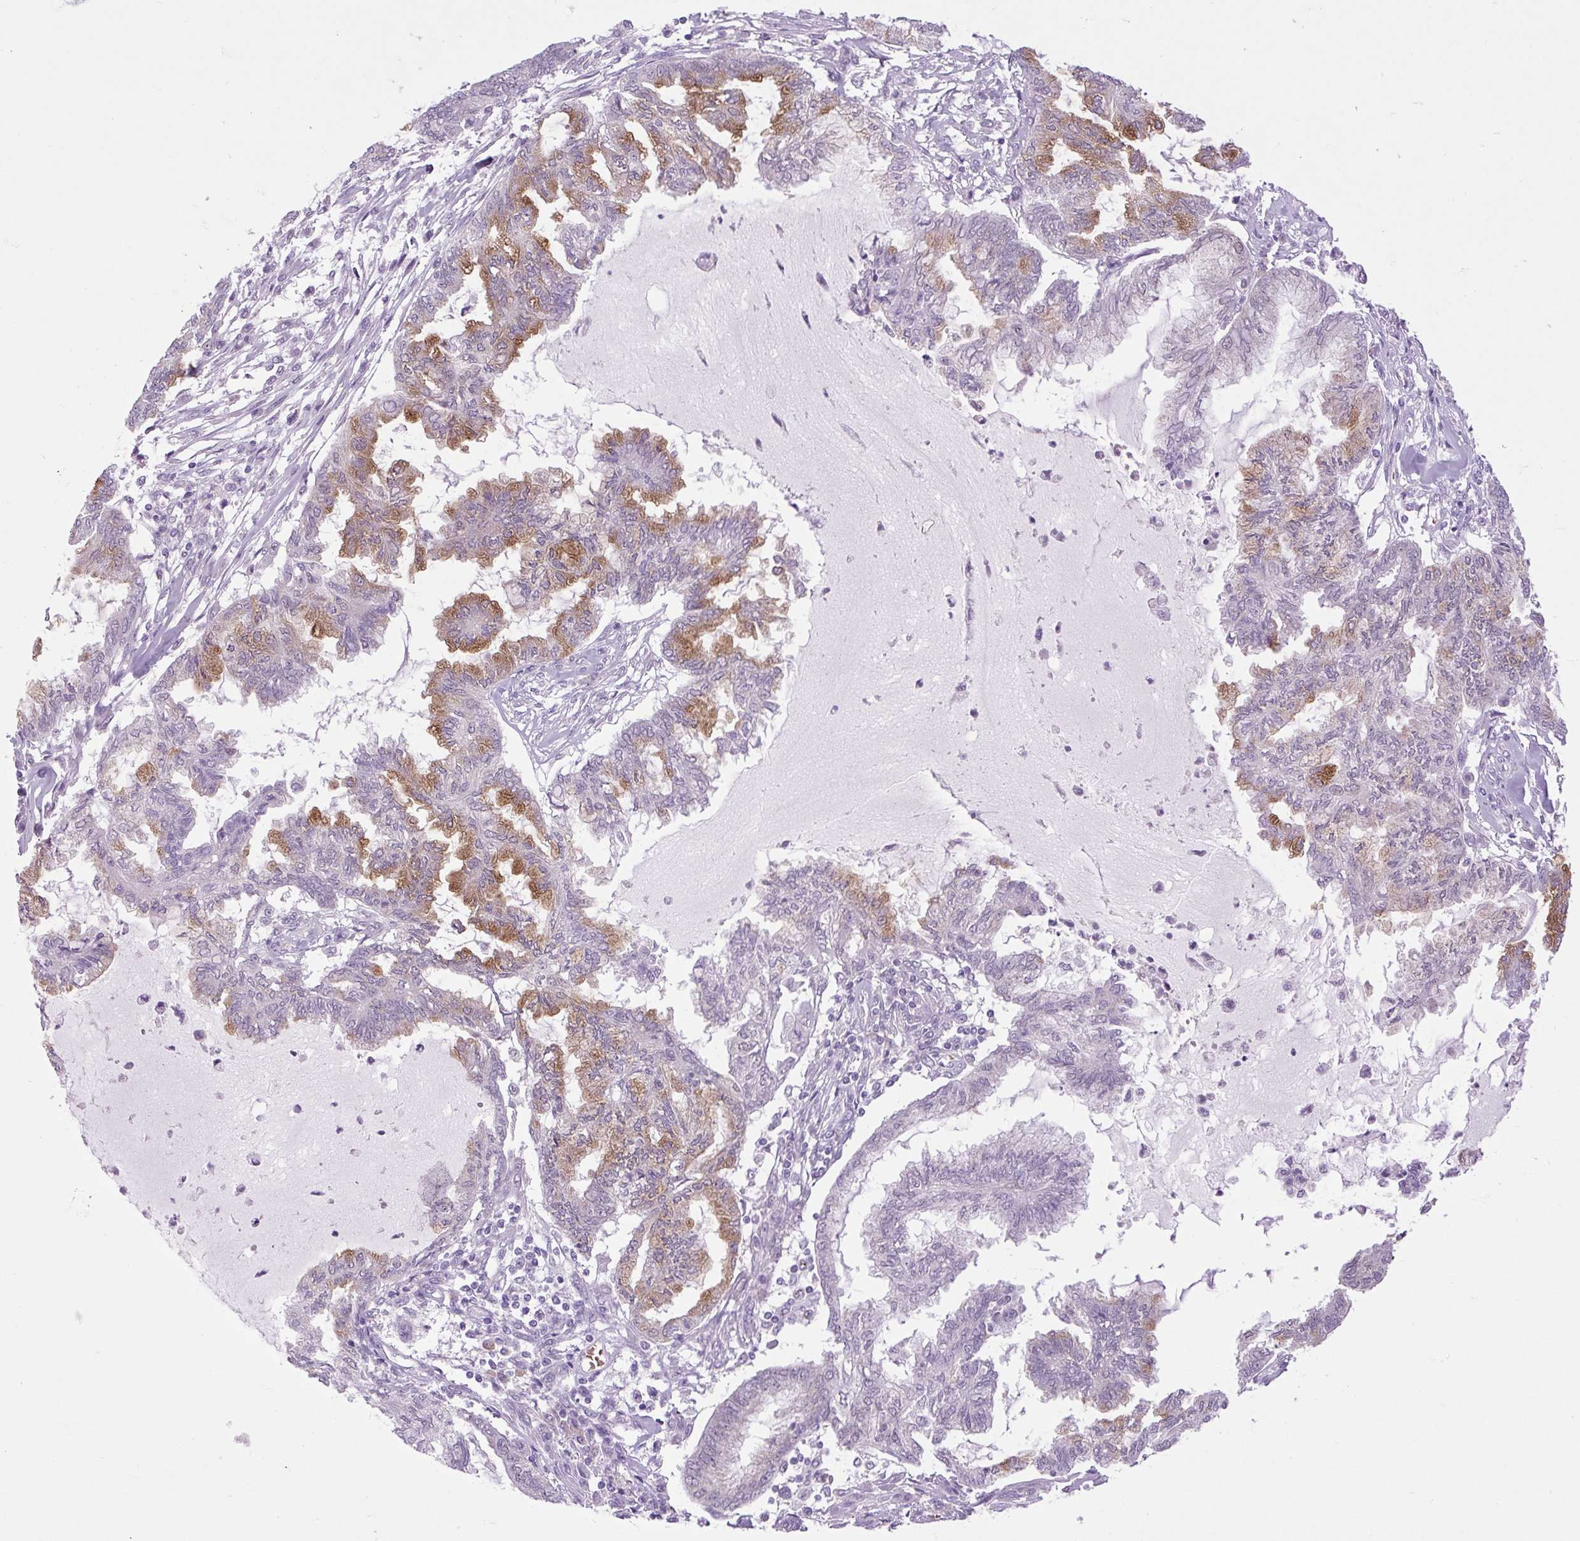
{"staining": {"intensity": "moderate", "quantity": "25%-75%", "location": "cytoplasmic/membranous"}, "tissue": "endometrial cancer", "cell_type": "Tumor cells", "image_type": "cancer", "snomed": [{"axis": "morphology", "description": "Adenocarcinoma, NOS"}, {"axis": "topography", "description": "Endometrium"}], "caption": "This micrograph shows endometrial cancer stained with IHC to label a protein in brown. The cytoplasmic/membranous of tumor cells show moderate positivity for the protein. Nuclei are counter-stained blue.", "gene": "SCO2", "patient": {"sex": "female", "age": 86}}